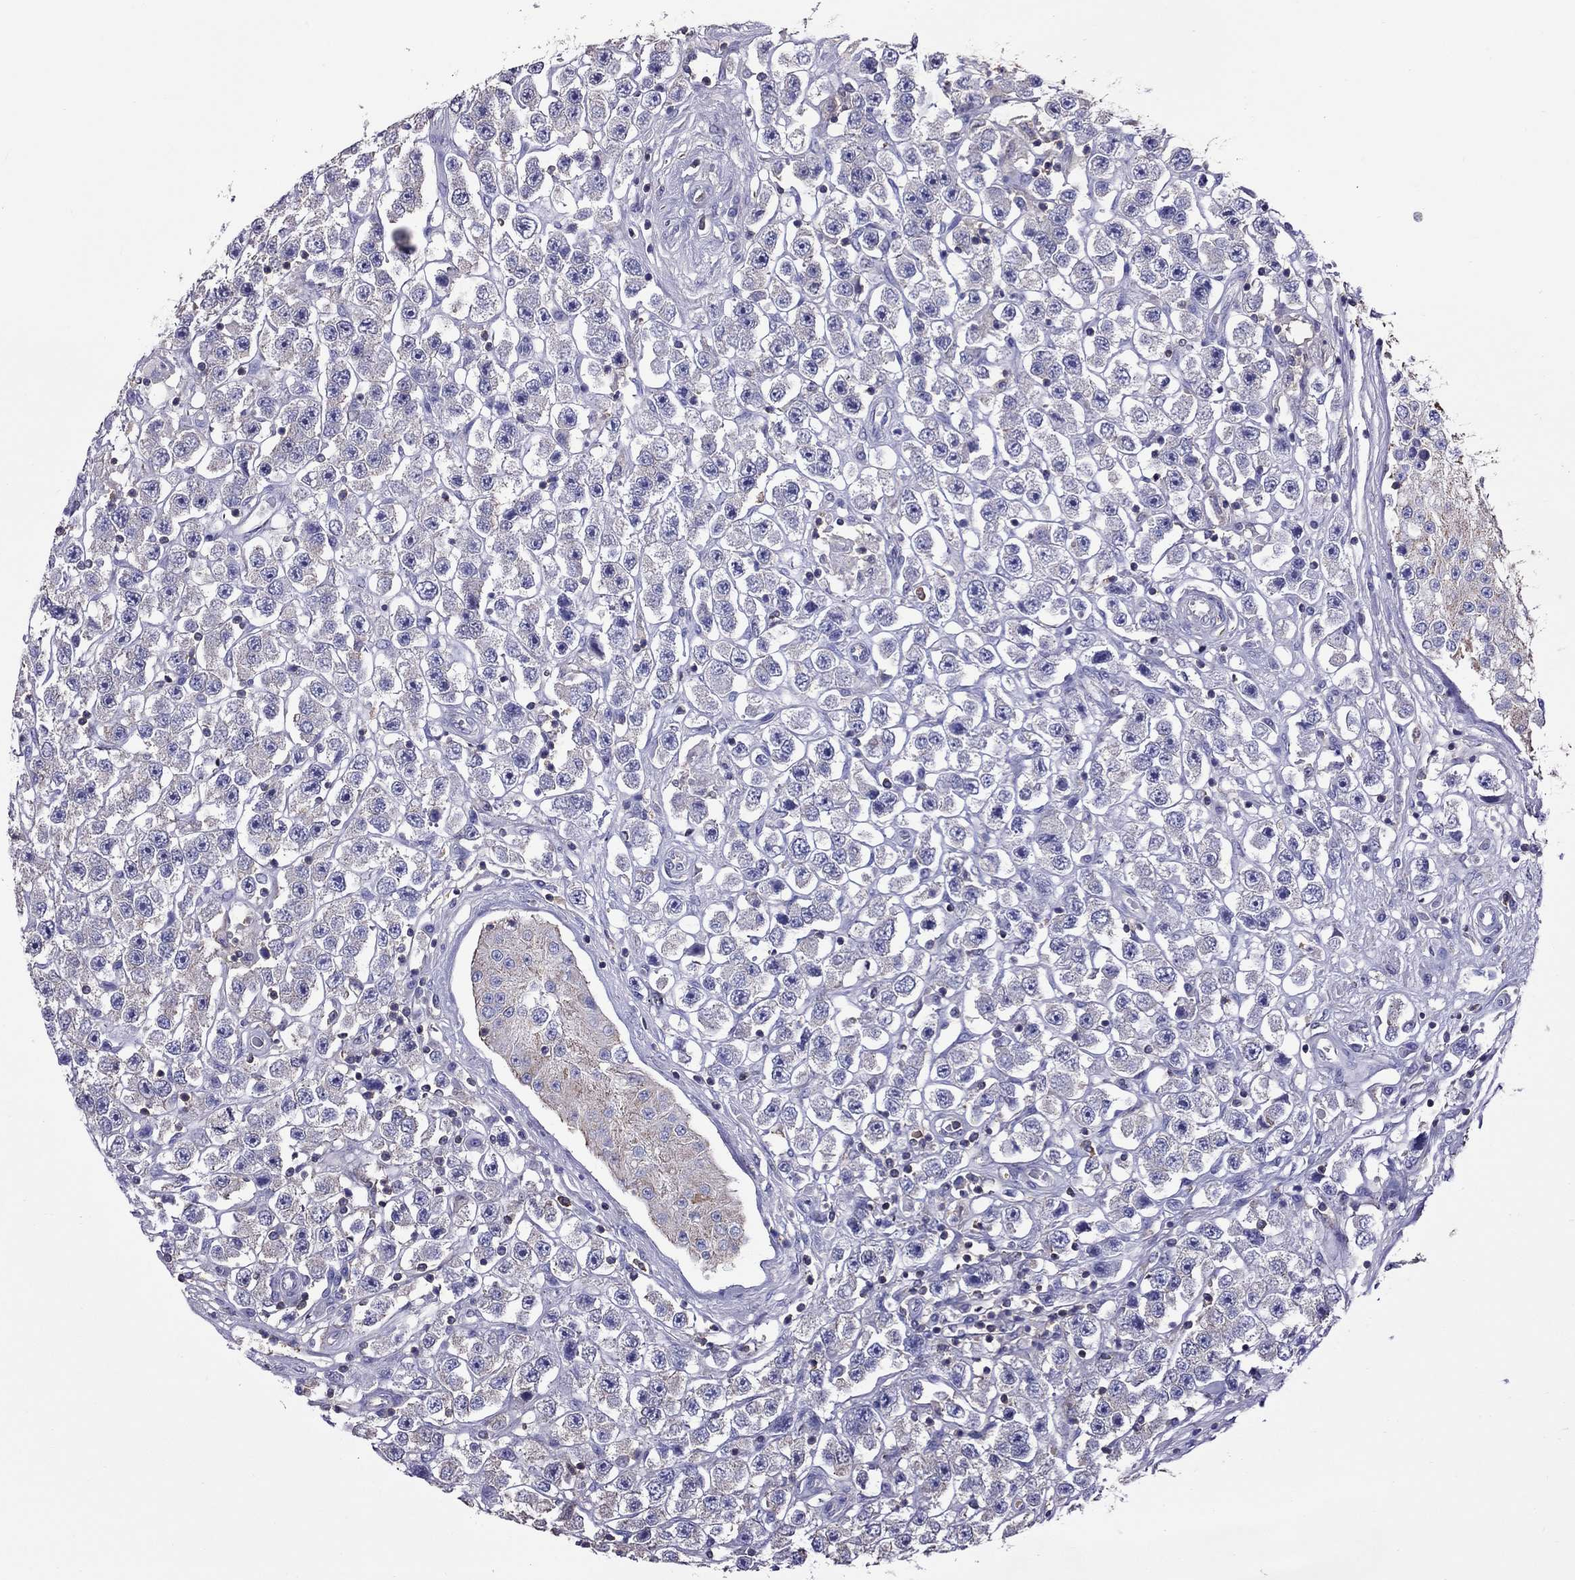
{"staining": {"intensity": "negative", "quantity": "none", "location": "none"}, "tissue": "testis cancer", "cell_type": "Tumor cells", "image_type": "cancer", "snomed": [{"axis": "morphology", "description": "Seminoma, NOS"}, {"axis": "topography", "description": "Testis"}], "caption": "The photomicrograph exhibits no staining of tumor cells in testis cancer (seminoma). The staining is performed using DAB brown chromogen with nuclei counter-stained in using hematoxylin.", "gene": "TEX22", "patient": {"sex": "male", "age": 45}}